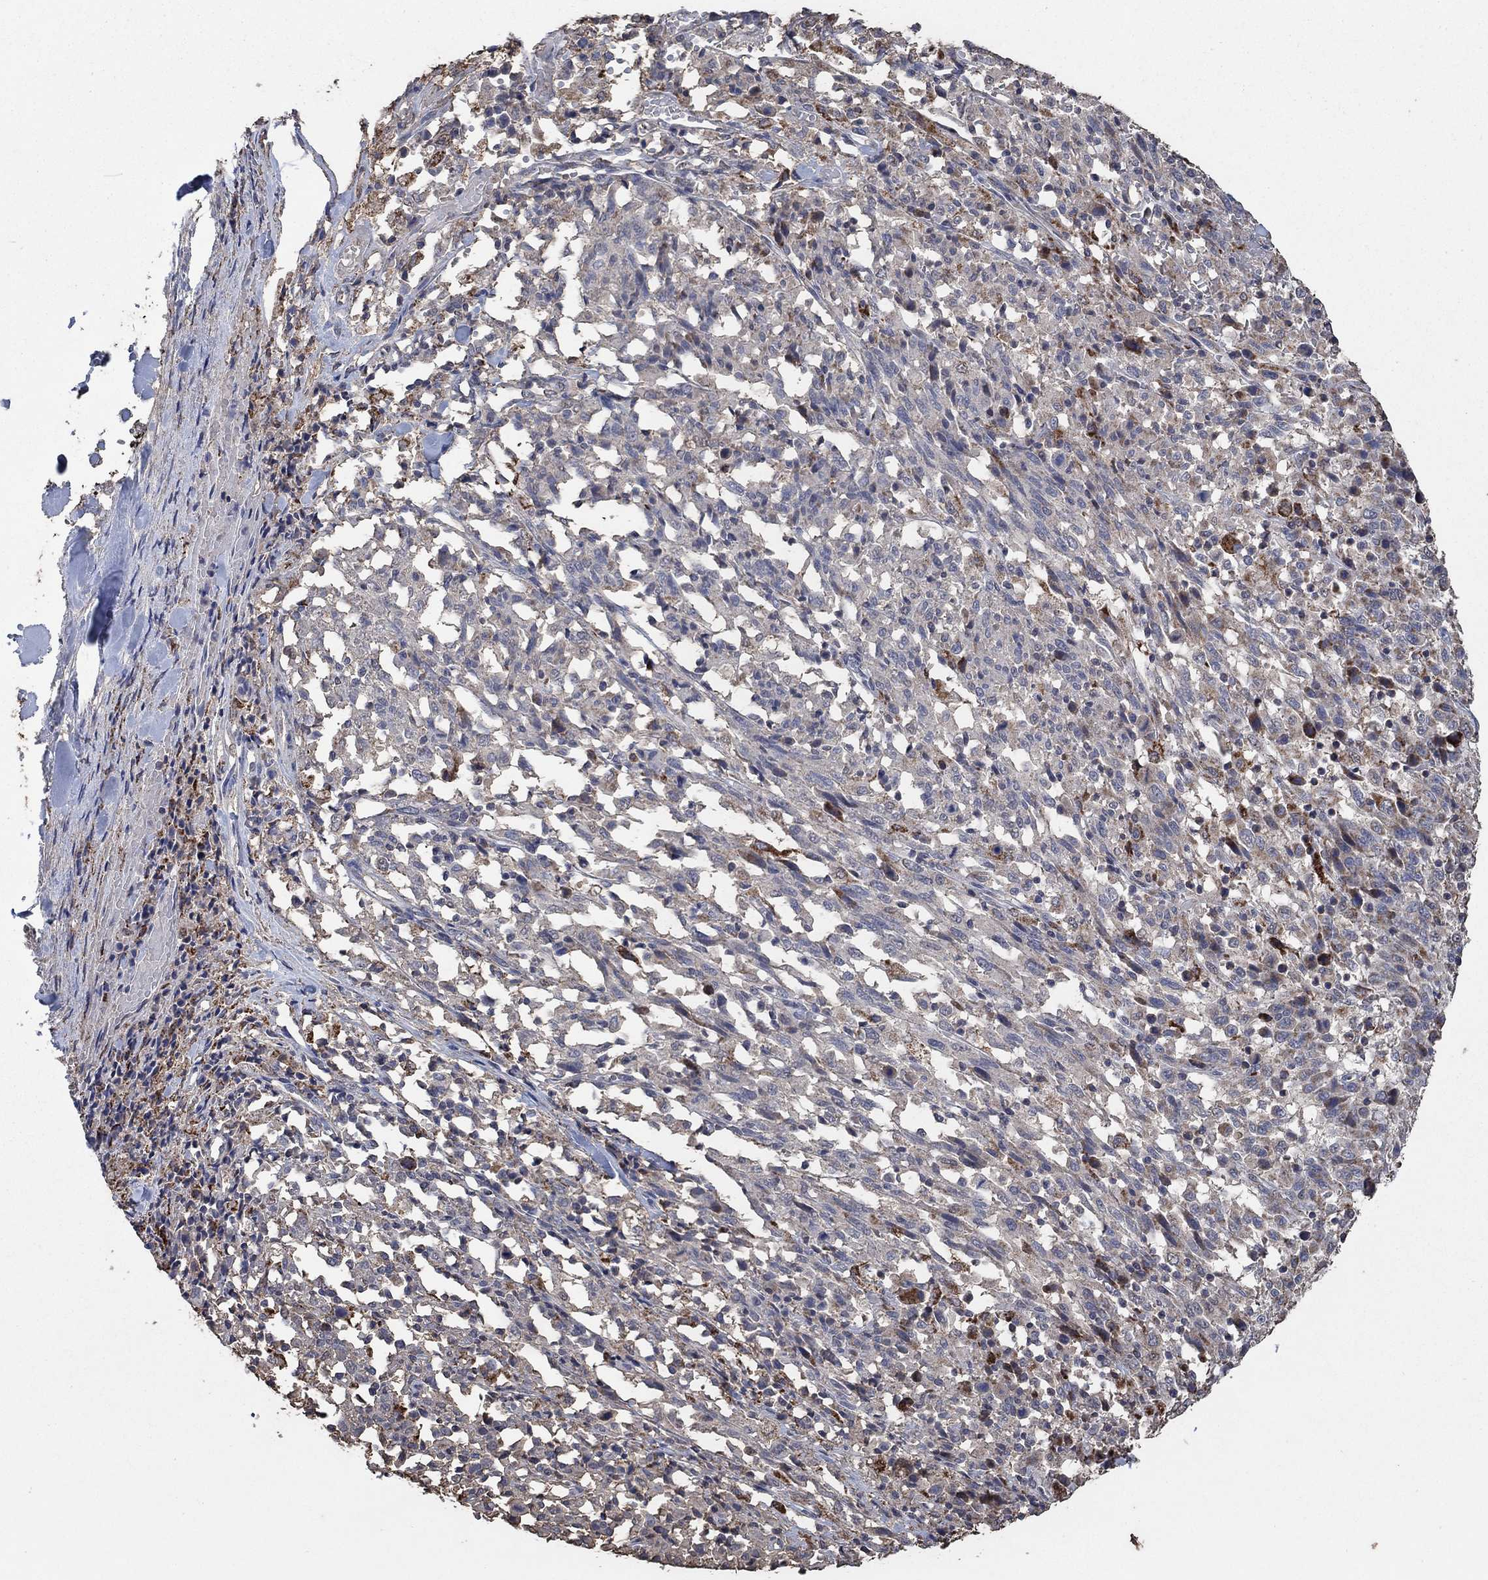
{"staining": {"intensity": "moderate", "quantity": "<25%", "location": "cytoplasmic/membranous"}, "tissue": "melanoma", "cell_type": "Tumor cells", "image_type": "cancer", "snomed": [{"axis": "morphology", "description": "Malignant melanoma, NOS"}, {"axis": "topography", "description": "Skin"}], "caption": "This is an image of IHC staining of melanoma, which shows moderate staining in the cytoplasmic/membranous of tumor cells.", "gene": "MRPS24", "patient": {"sex": "female", "age": 91}}